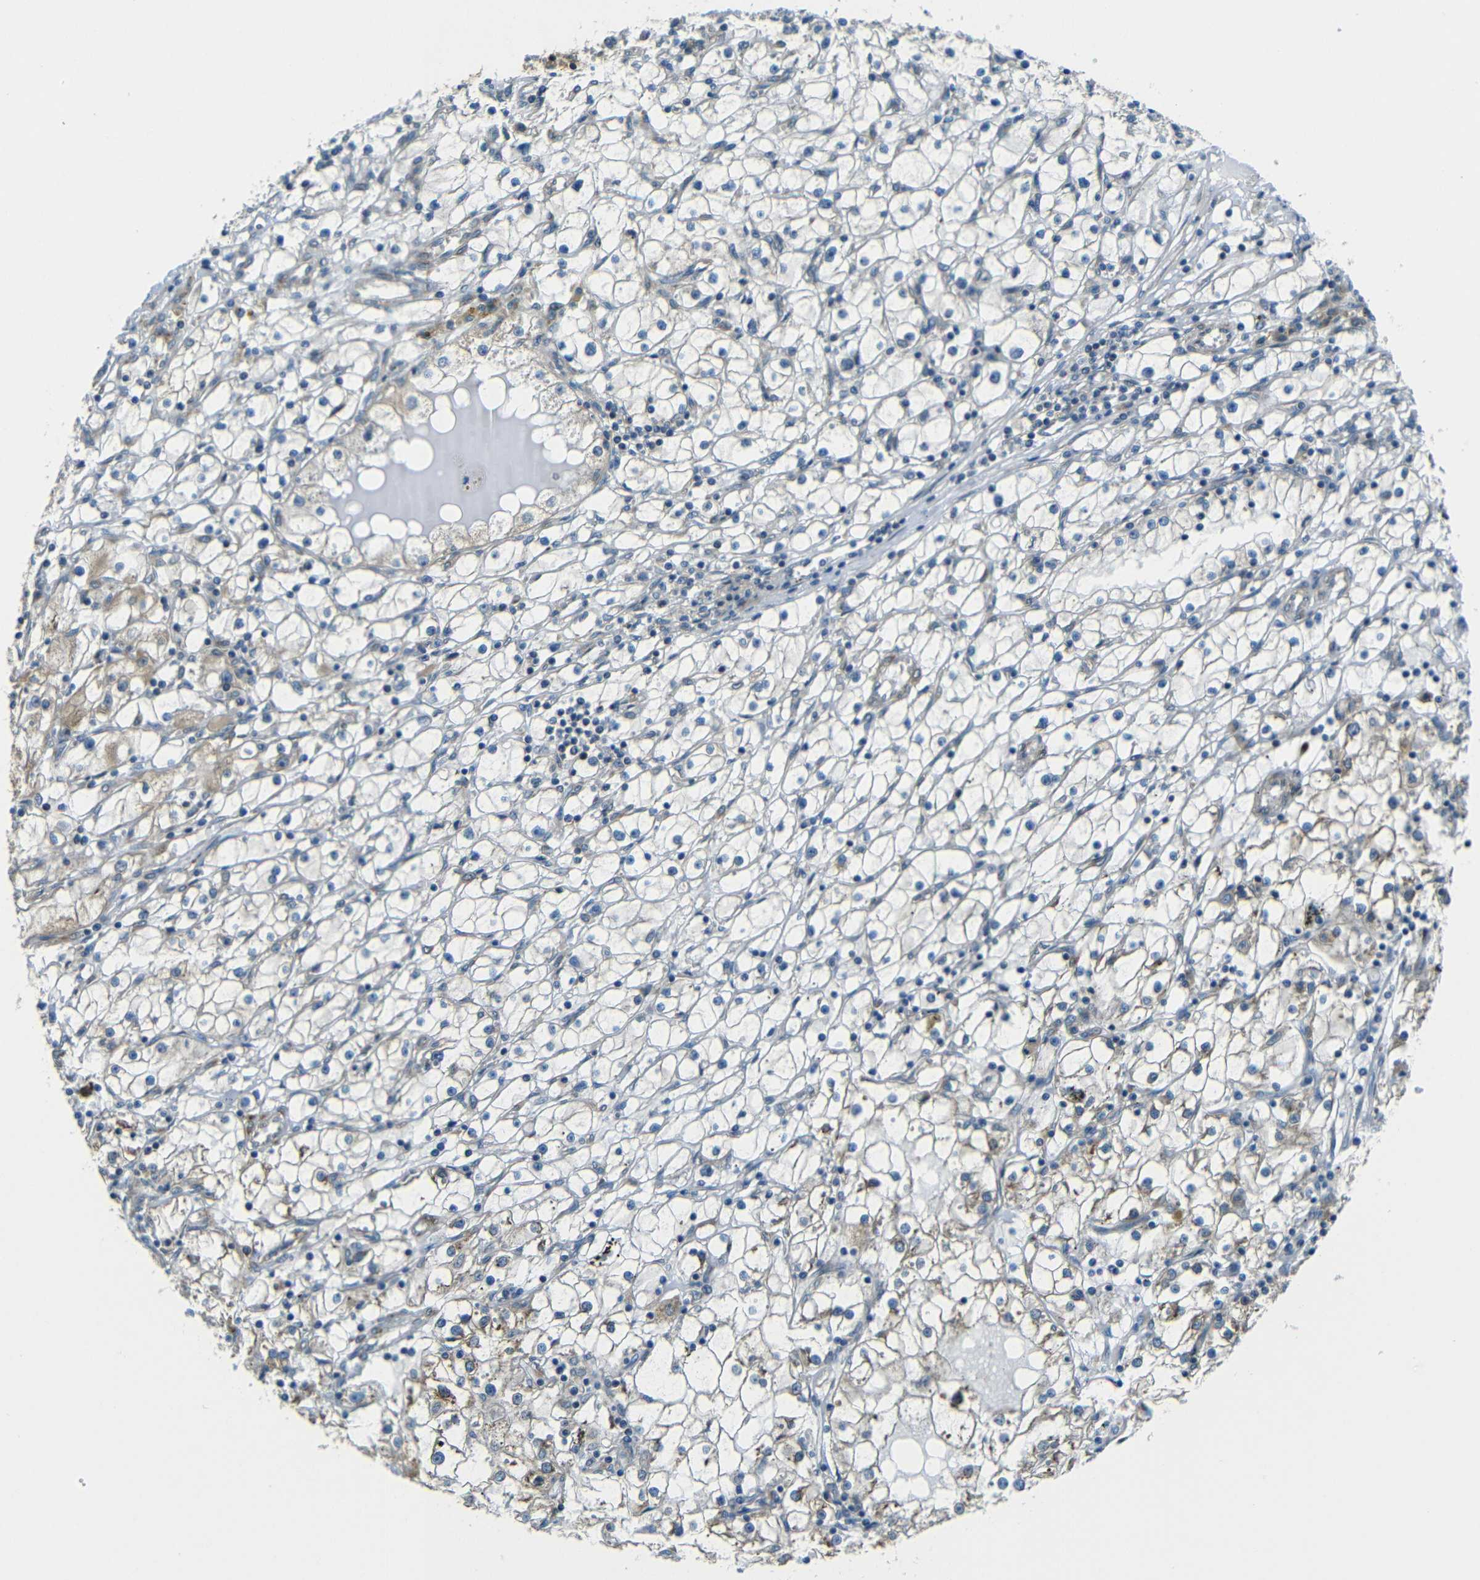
{"staining": {"intensity": "weak", "quantity": "25%-75%", "location": "cytoplasmic/membranous"}, "tissue": "renal cancer", "cell_type": "Tumor cells", "image_type": "cancer", "snomed": [{"axis": "morphology", "description": "Adenocarcinoma, NOS"}, {"axis": "topography", "description": "Kidney"}], "caption": "The immunohistochemical stain labels weak cytoplasmic/membranous staining in tumor cells of renal cancer tissue.", "gene": "VAPB", "patient": {"sex": "male", "age": 56}}